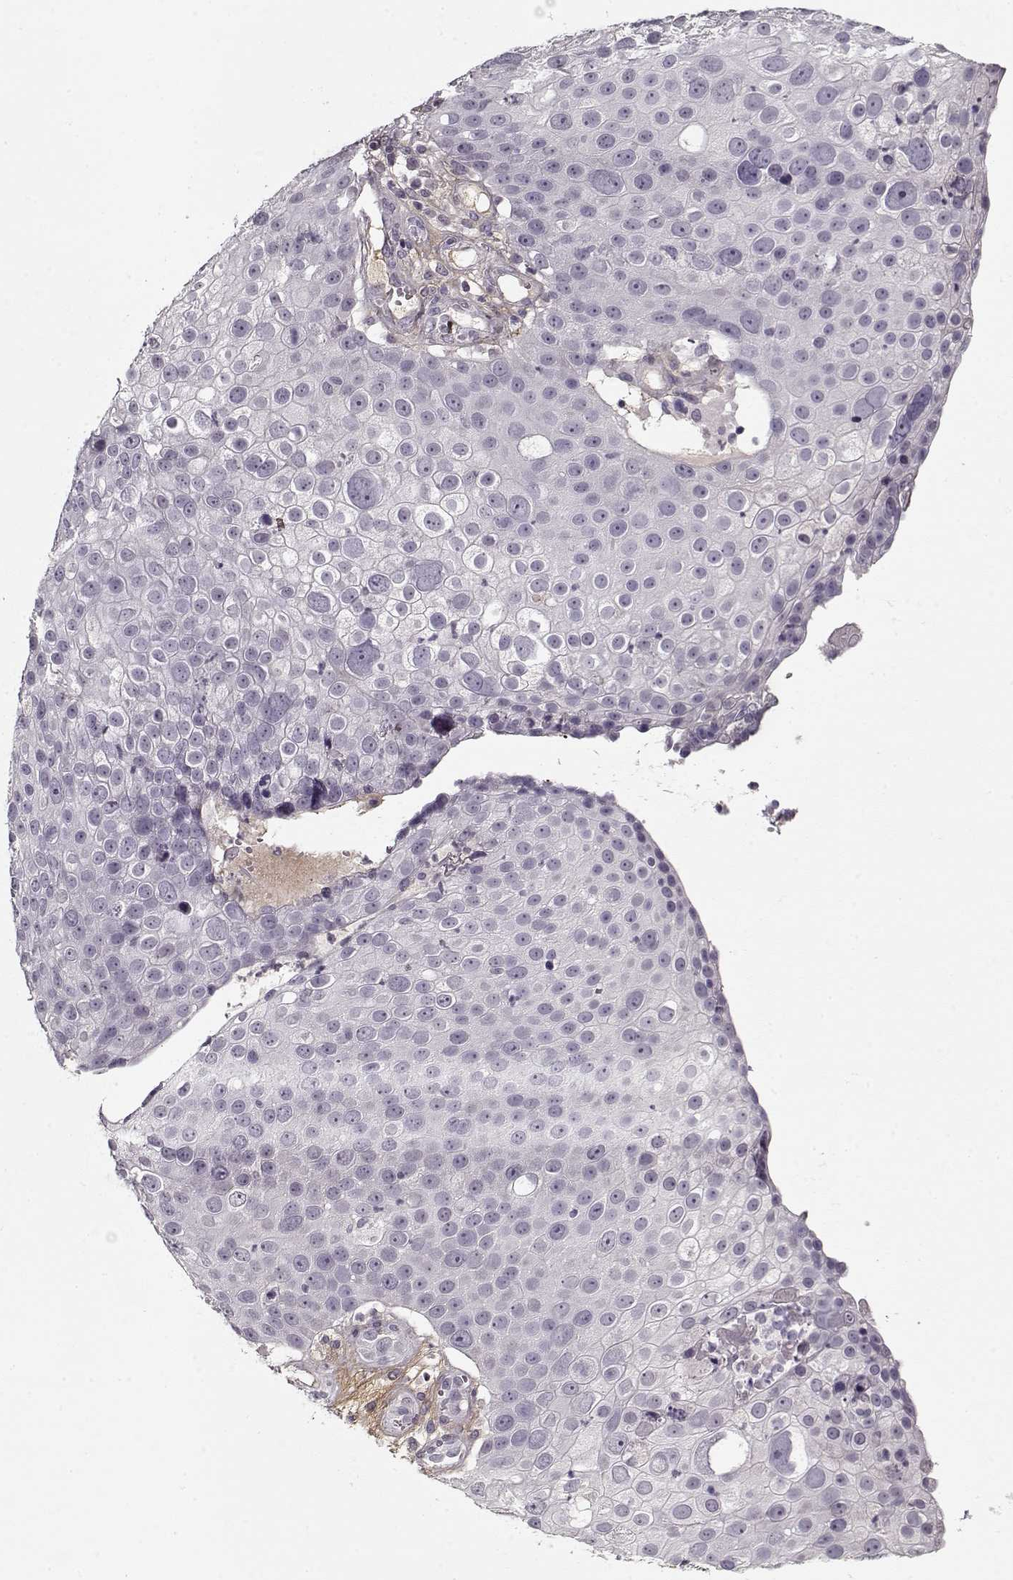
{"staining": {"intensity": "negative", "quantity": "none", "location": "none"}, "tissue": "skin cancer", "cell_type": "Tumor cells", "image_type": "cancer", "snomed": [{"axis": "morphology", "description": "Squamous cell carcinoma, NOS"}, {"axis": "topography", "description": "Skin"}], "caption": "This is an immunohistochemistry (IHC) photomicrograph of human skin cancer (squamous cell carcinoma). There is no expression in tumor cells.", "gene": "LUM", "patient": {"sex": "male", "age": 71}}